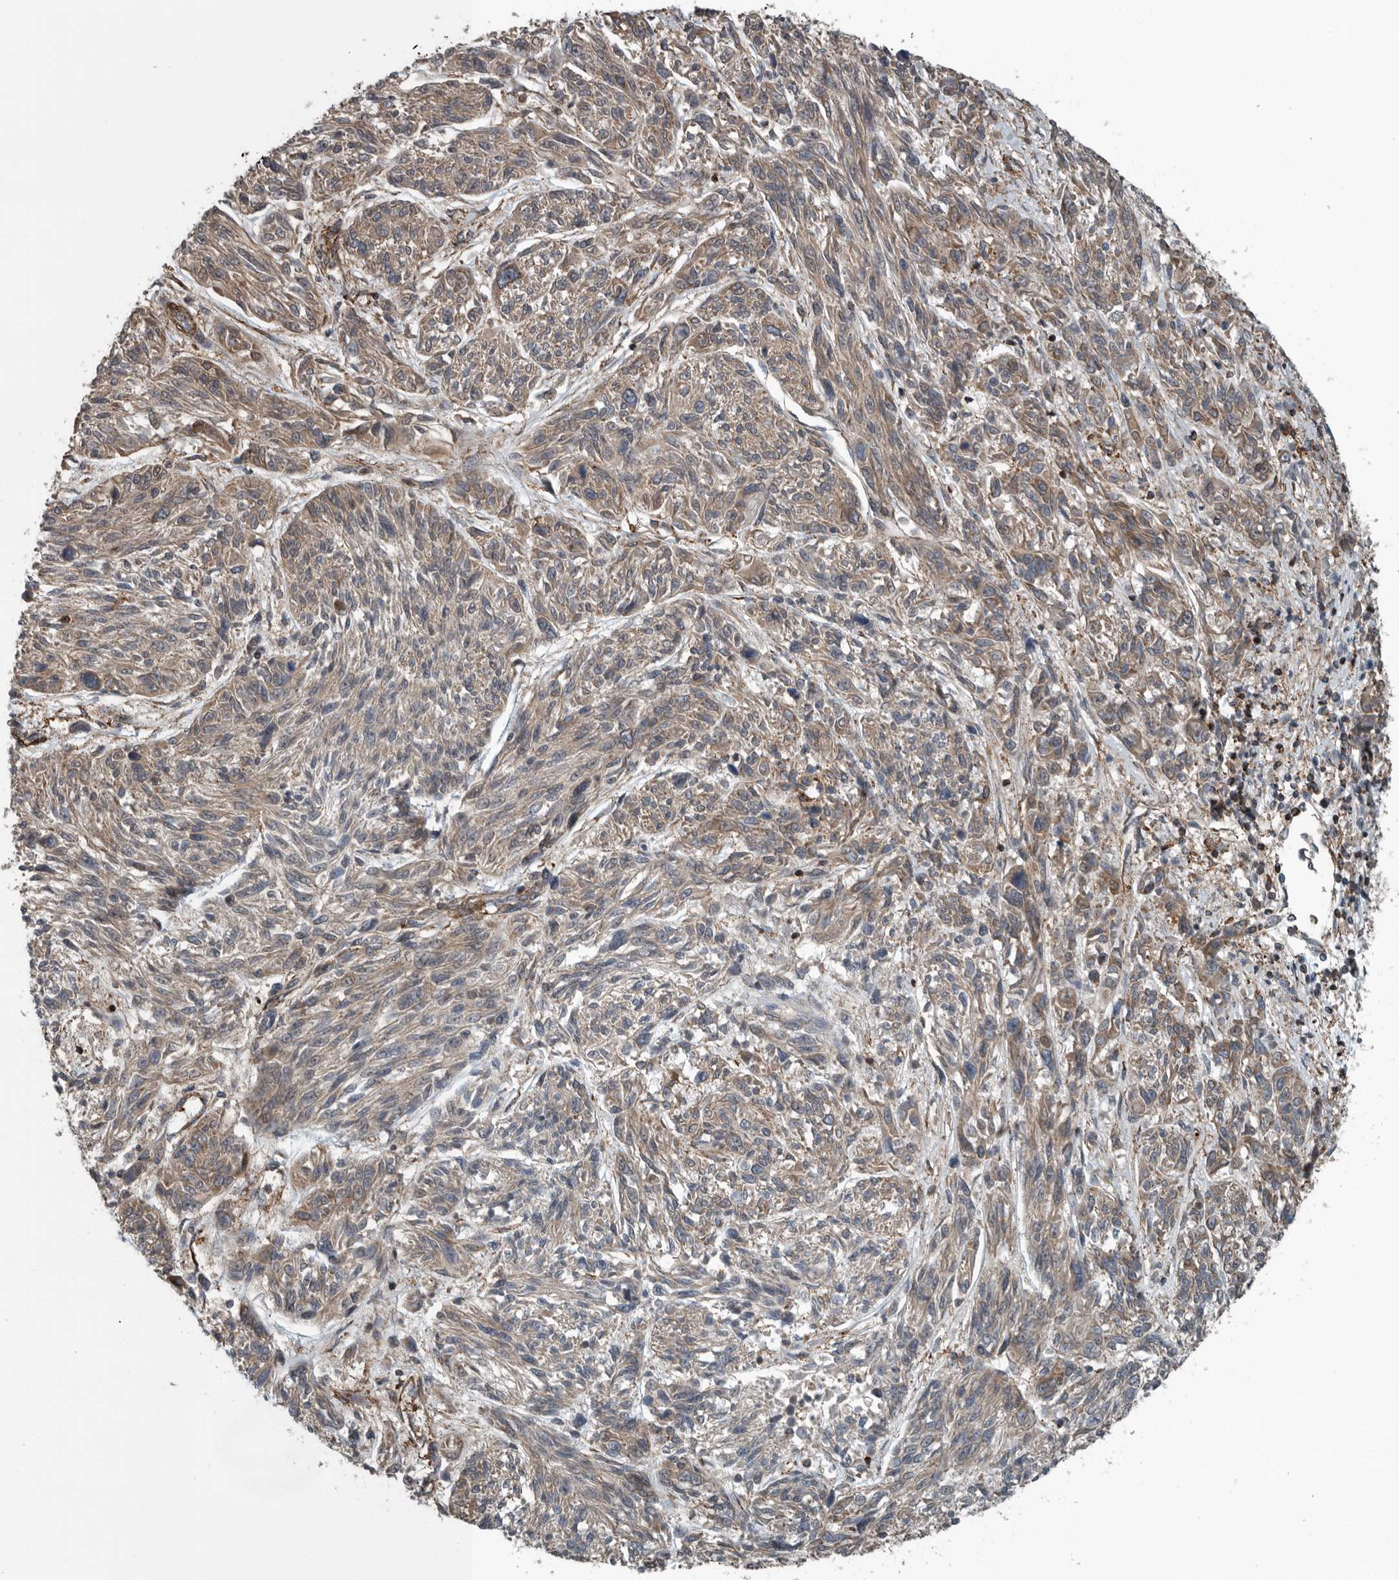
{"staining": {"intensity": "weak", "quantity": ">75%", "location": "cytoplasmic/membranous"}, "tissue": "melanoma", "cell_type": "Tumor cells", "image_type": "cancer", "snomed": [{"axis": "morphology", "description": "Malignant melanoma, NOS"}, {"axis": "topography", "description": "Skin"}], "caption": "IHC photomicrograph of neoplastic tissue: human malignant melanoma stained using IHC shows low levels of weak protein expression localized specifically in the cytoplasmic/membranous of tumor cells, appearing as a cytoplasmic/membranous brown color.", "gene": "AMFR", "patient": {"sex": "male", "age": 53}}